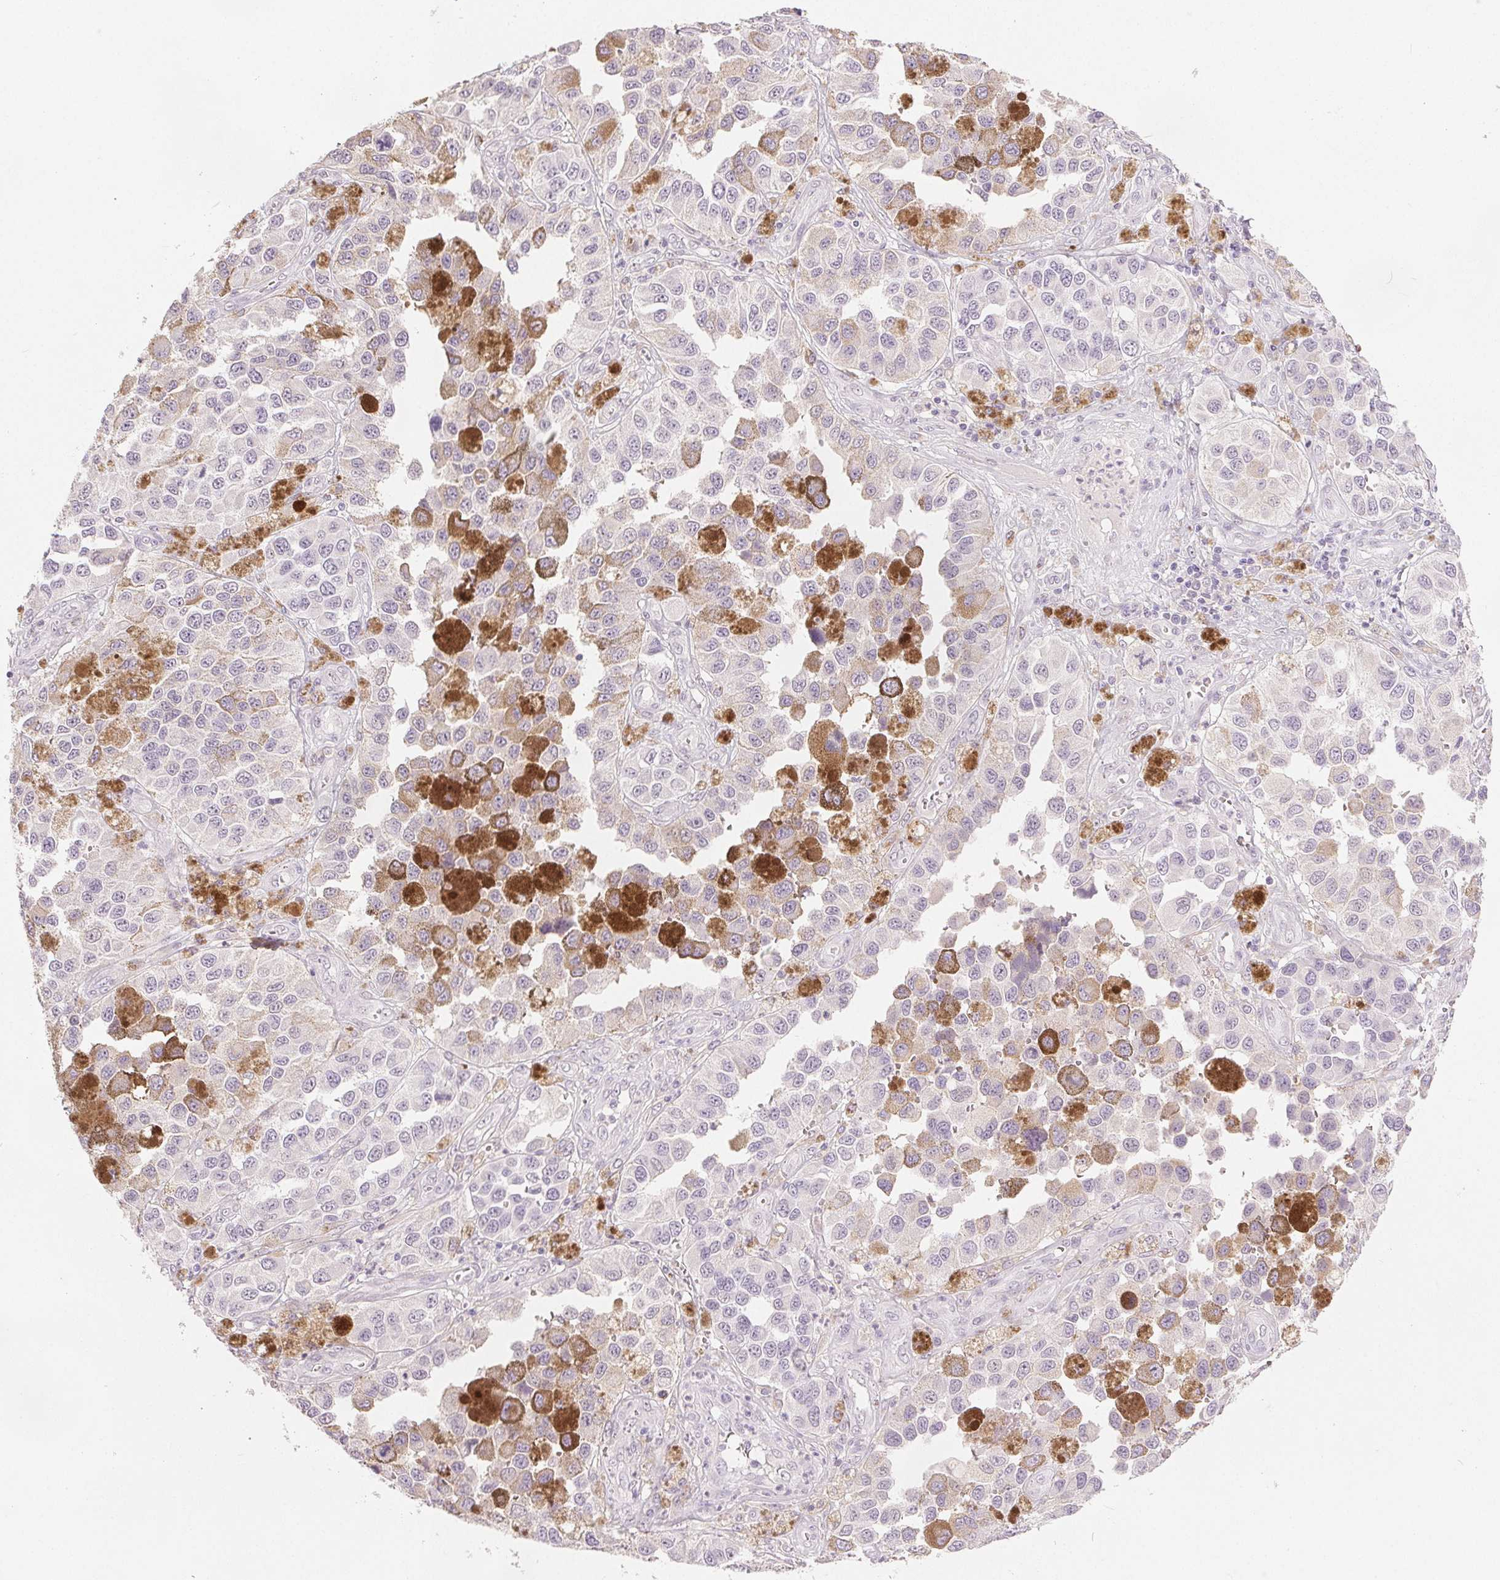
{"staining": {"intensity": "negative", "quantity": "none", "location": "none"}, "tissue": "melanoma", "cell_type": "Tumor cells", "image_type": "cancer", "snomed": [{"axis": "morphology", "description": "Malignant melanoma, NOS"}, {"axis": "topography", "description": "Skin"}], "caption": "Immunohistochemistry (IHC) micrograph of neoplastic tissue: human malignant melanoma stained with DAB exhibits no significant protein expression in tumor cells. Nuclei are stained in blue.", "gene": "CA12", "patient": {"sex": "female", "age": 58}}